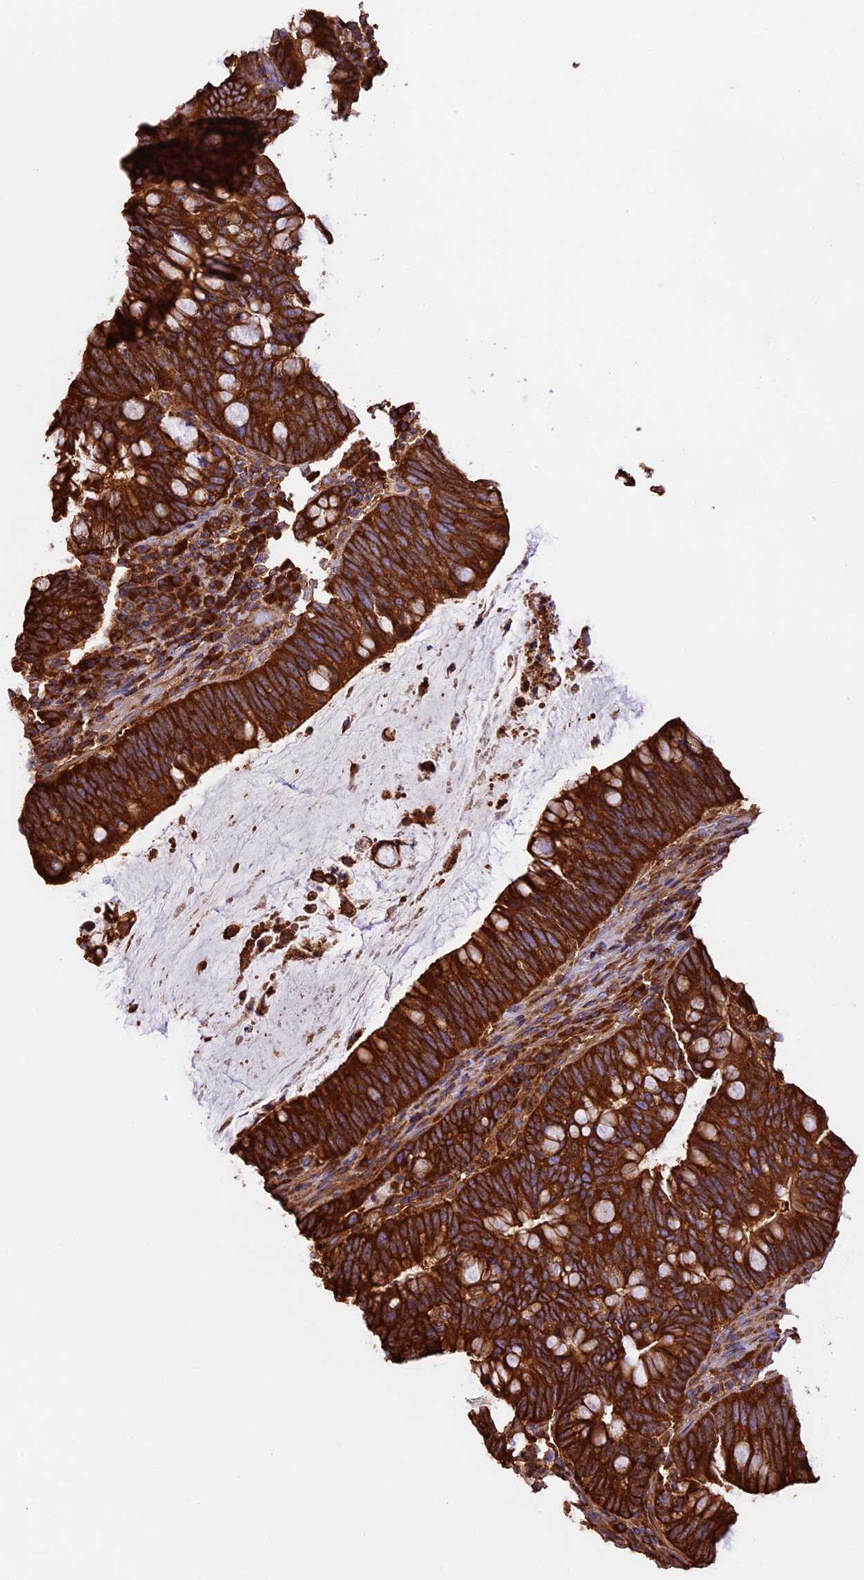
{"staining": {"intensity": "strong", "quantity": ">75%", "location": "cytoplasmic/membranous"}, "tissue": "colorectal cancer", "cell_type": "Tumor cells", "image_type": "cancer", "snomed": [{"axis": "morphology", "description": "Adenocarcinoma, NOS"}, {"axis": "topography", "description": "Colon"}], "caption": "High-power microscopy captured an immunohistochemistry photomicrograph of adenocarcinoma (colorectal), revealing strong cytoplasmic/membranous positivity in approximately >75% of tumor cells. The staining was performed using DAB, with brown indicating positive protein expression. Nuclei are stained blue with hematoxylin.", "gene": "KARS1", "patient": {"sex": "female", "age": 66}}